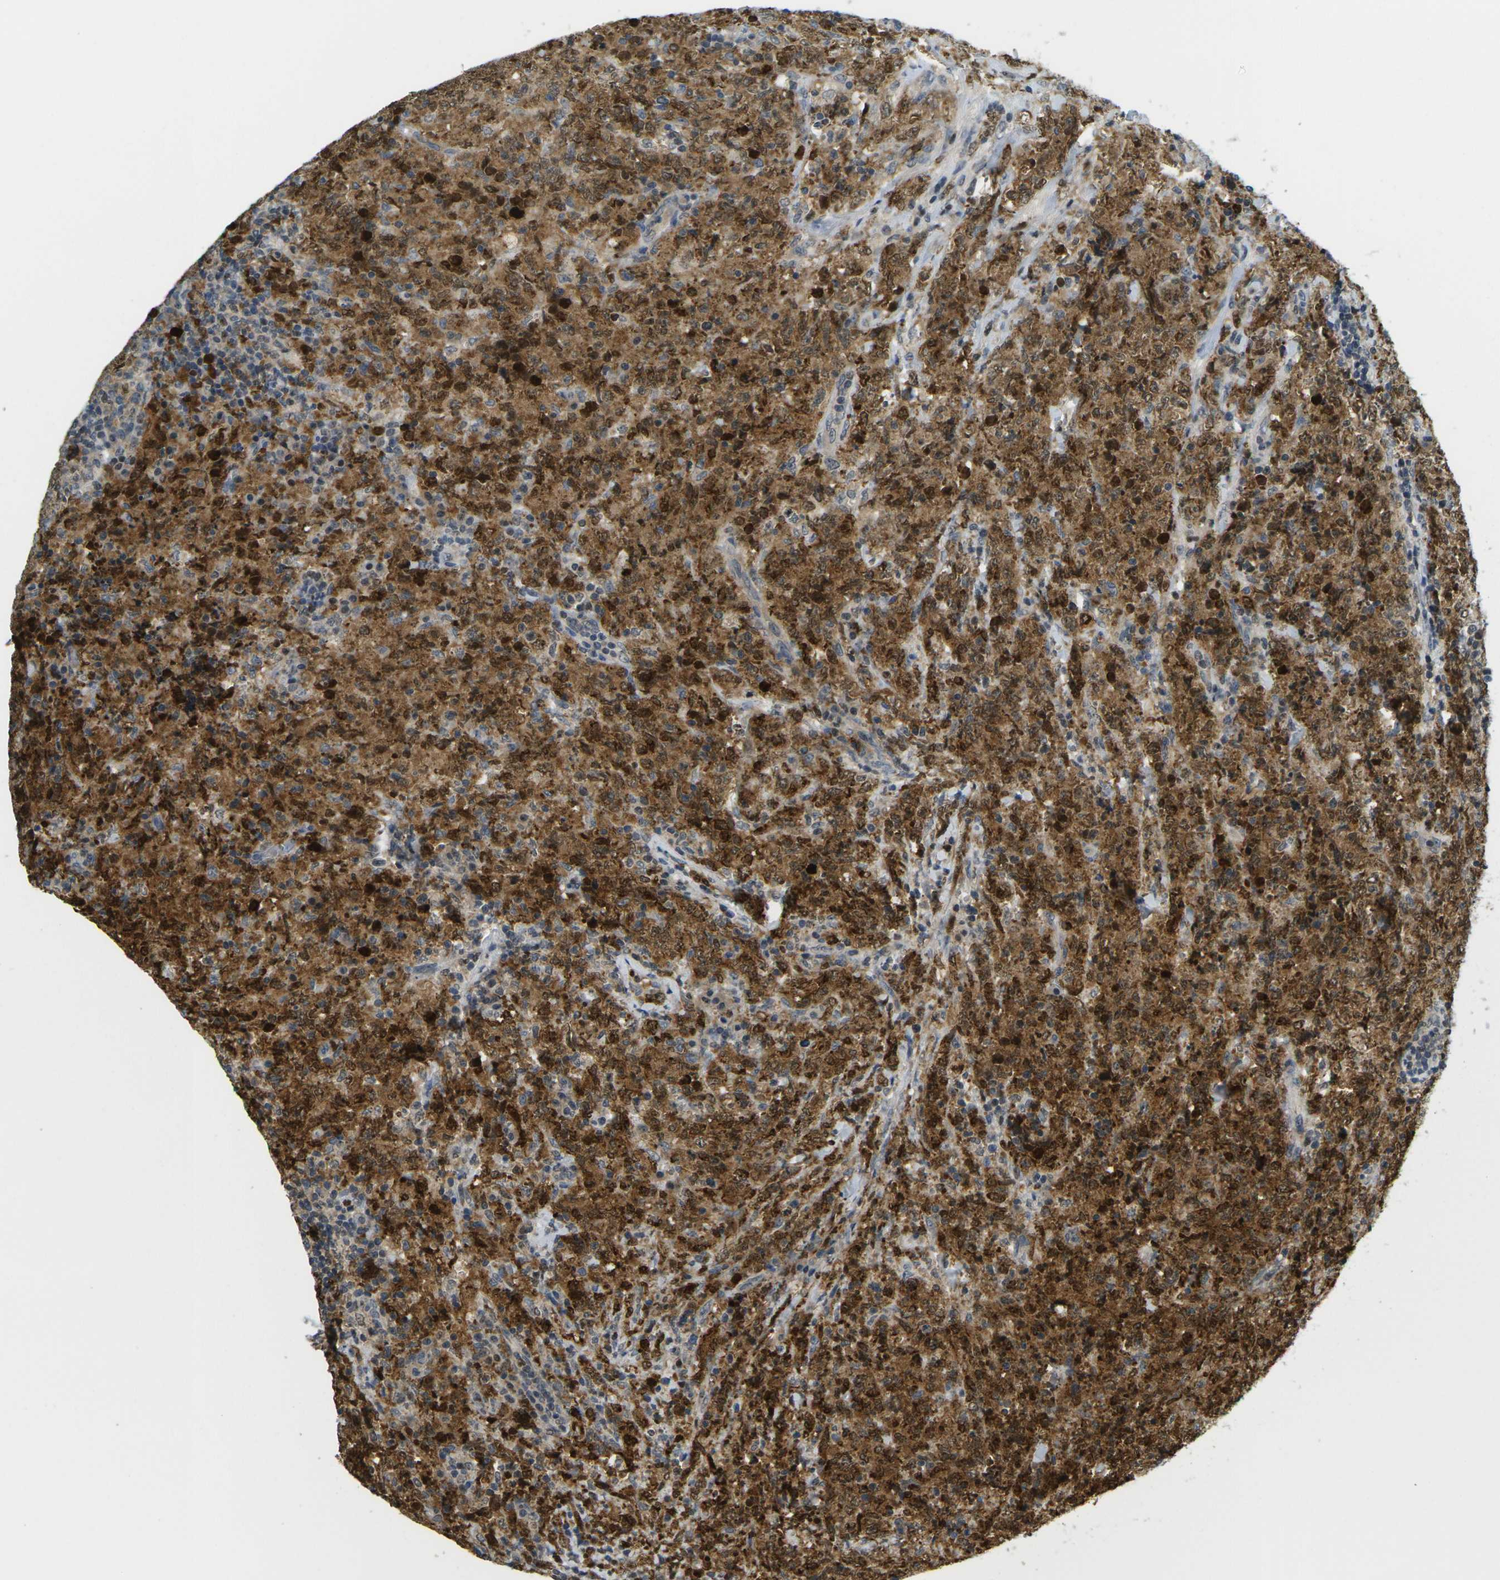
{"staining": {"intensity": "strong", "quantity": ">75%", "location": "cytoplasmic/membranous,nuclear"}, "tissue": "lymphoma", "cell_type": "Tumor cells", "image_type": "cancer", "snomed": [{"axis": "morphology", "description": "Malignant lymphoma, non-Hodgkin's type, High grade"}, {"axis": "topography", "description": "Tonsil"}], "caption": "Immunohistochemistry (IHC) micrograph of high-grade malignant lymphoma, non-Hodgkin's type stained for a protein (brown), which demonstrates high levels of strong cytoplasmic/membranous and nuclear expression in approximately >75% of tumor cells.", "gene": "KLHL8", "patient": {"sex": "female", "age": 36}}